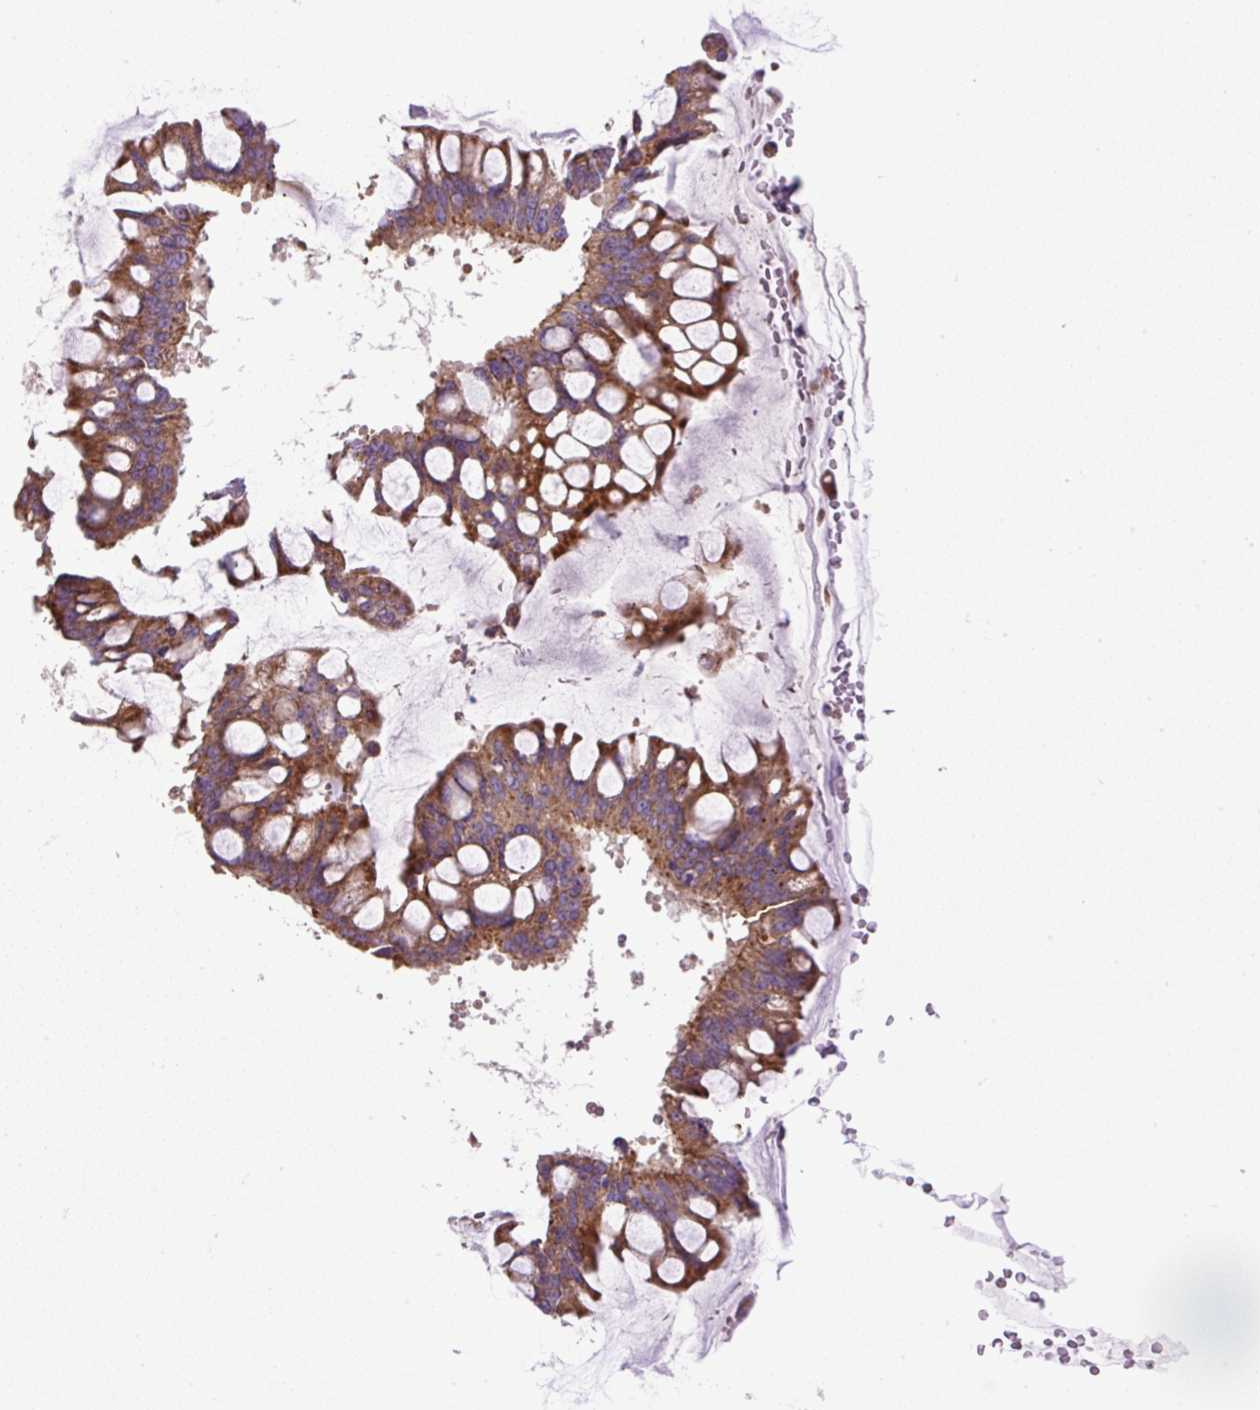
{"staining": {"intensity": "moderate", "quantity": ">75%", "location": "cytoplasmic/membranous"}, "tissue": "ovarian cancer", "cell_type": "Tumor cells", "image_type": "cancer", "snomed": [{"axis": "morphology", "description": "Cystadenocarcinoma, mucinous, NOS"}, {"axis": "topography", "description": "Ovary"}], "caption": "The photomicrograph exhibits a brown stain indicating the presence of a protein in the cytoplasmic/membranous of tumor cells in ovarian cancer. The protein of interest is stained brown, and the nuclei are stained in blue (DAB IHC with brightfield microscopy, high magnification).", "gene": "ZNF547", "patient": {"sex": "female", "age": 73}}